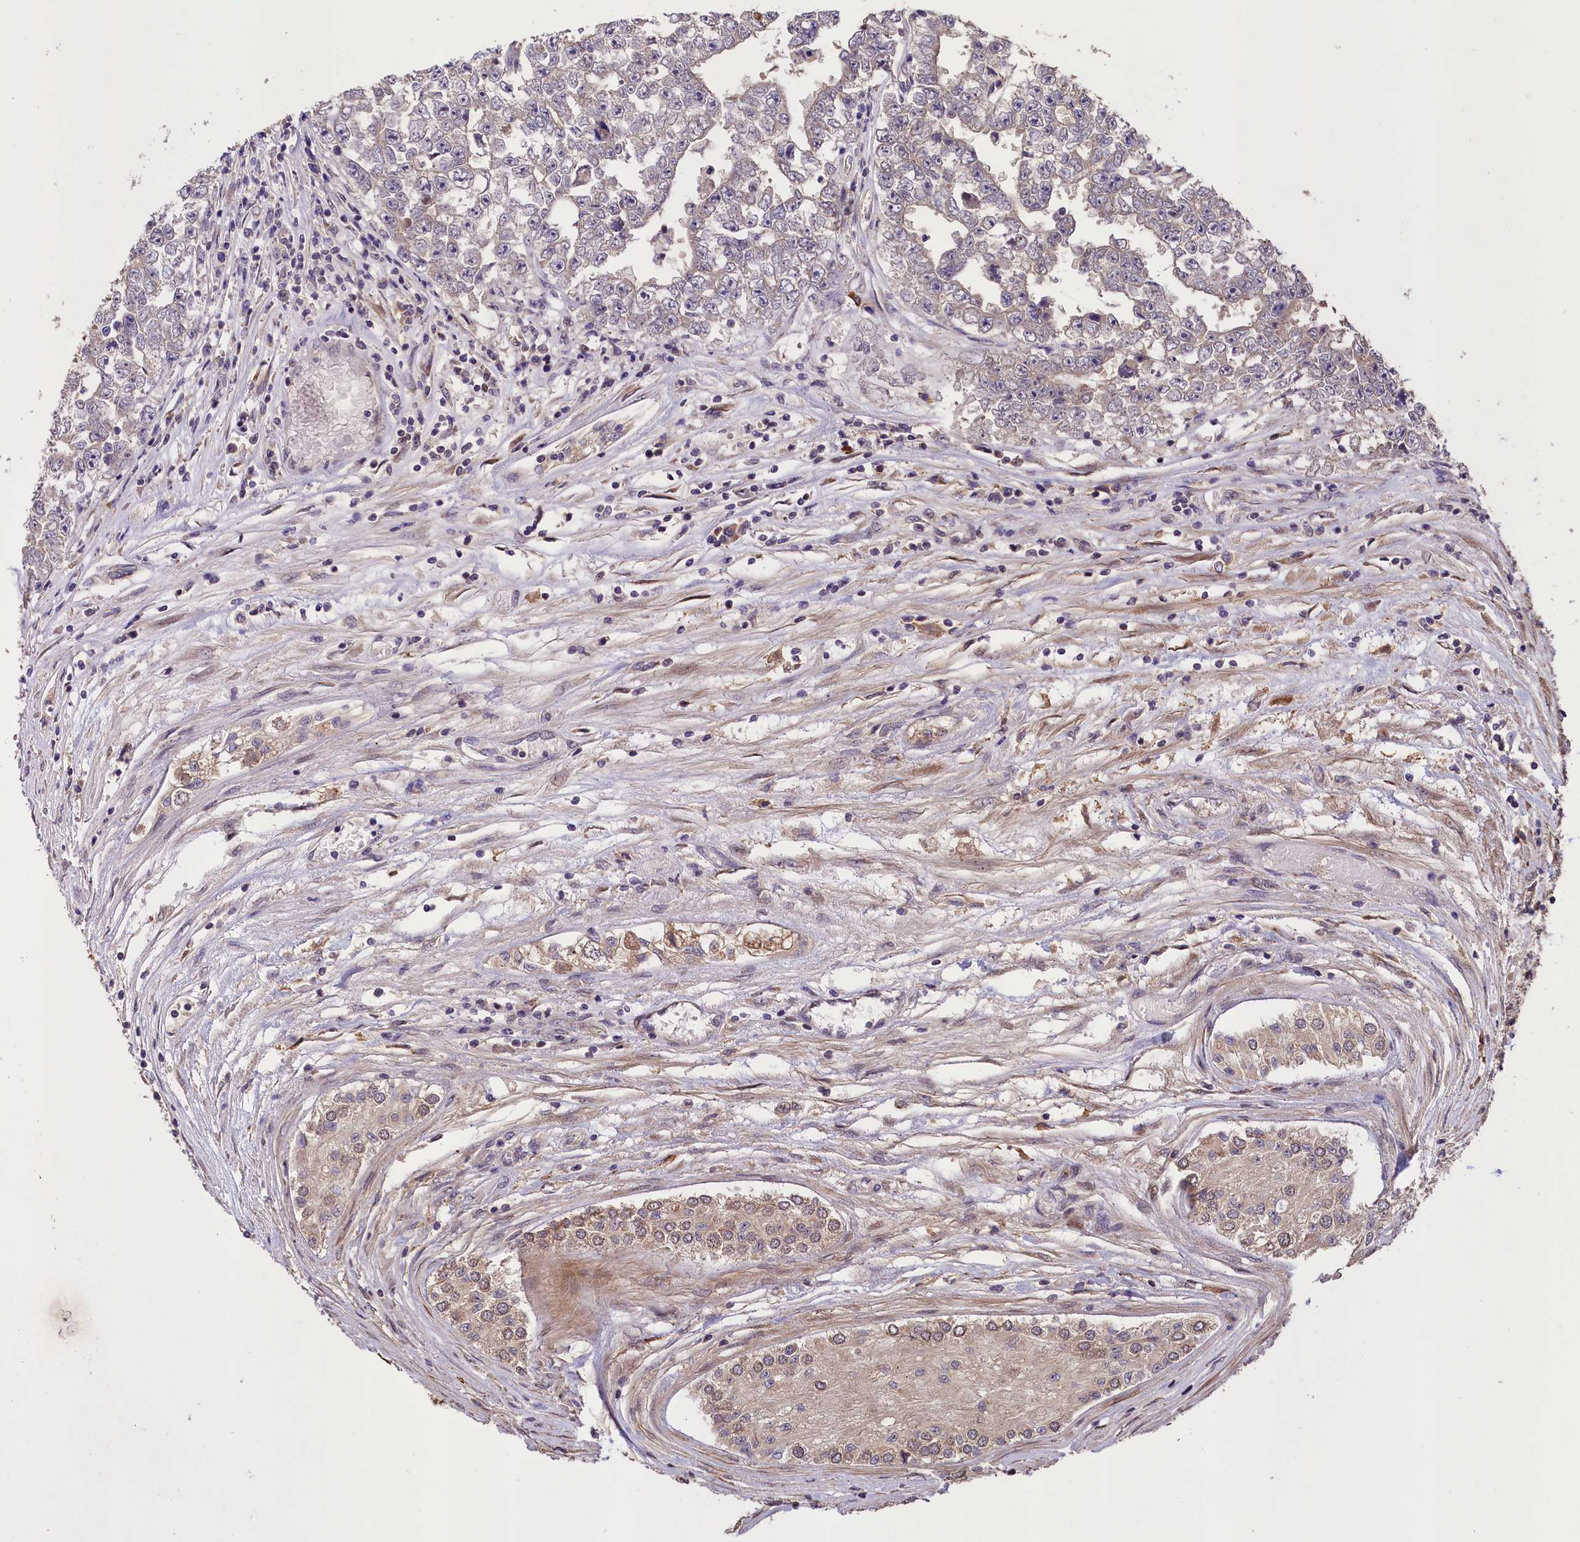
{"staining": {"intensity": "negative", "quantity": "none", "location": "none"}, "tissue": "testis cancer", "cell_type": "Tumor cells", "image_type": "cancer", "snomed": [{"axis": "morphology", "description": "Carcinoma, Embryonal, NOS"}, {"axis": "topography", "description": "Testis"}], "caption": "High magnification brightfield microscopy of testis embryonal carcinoma stained with DAB (brown) and counterstained with hematoxylin (blue): tumor cells show no significant staining. The staining is performed using DAB brown chromogen with nuclei counter-stained in using hematoxylin.", "gene": "DNAJB9", "patient": {"sex": "male", "age": 25}}